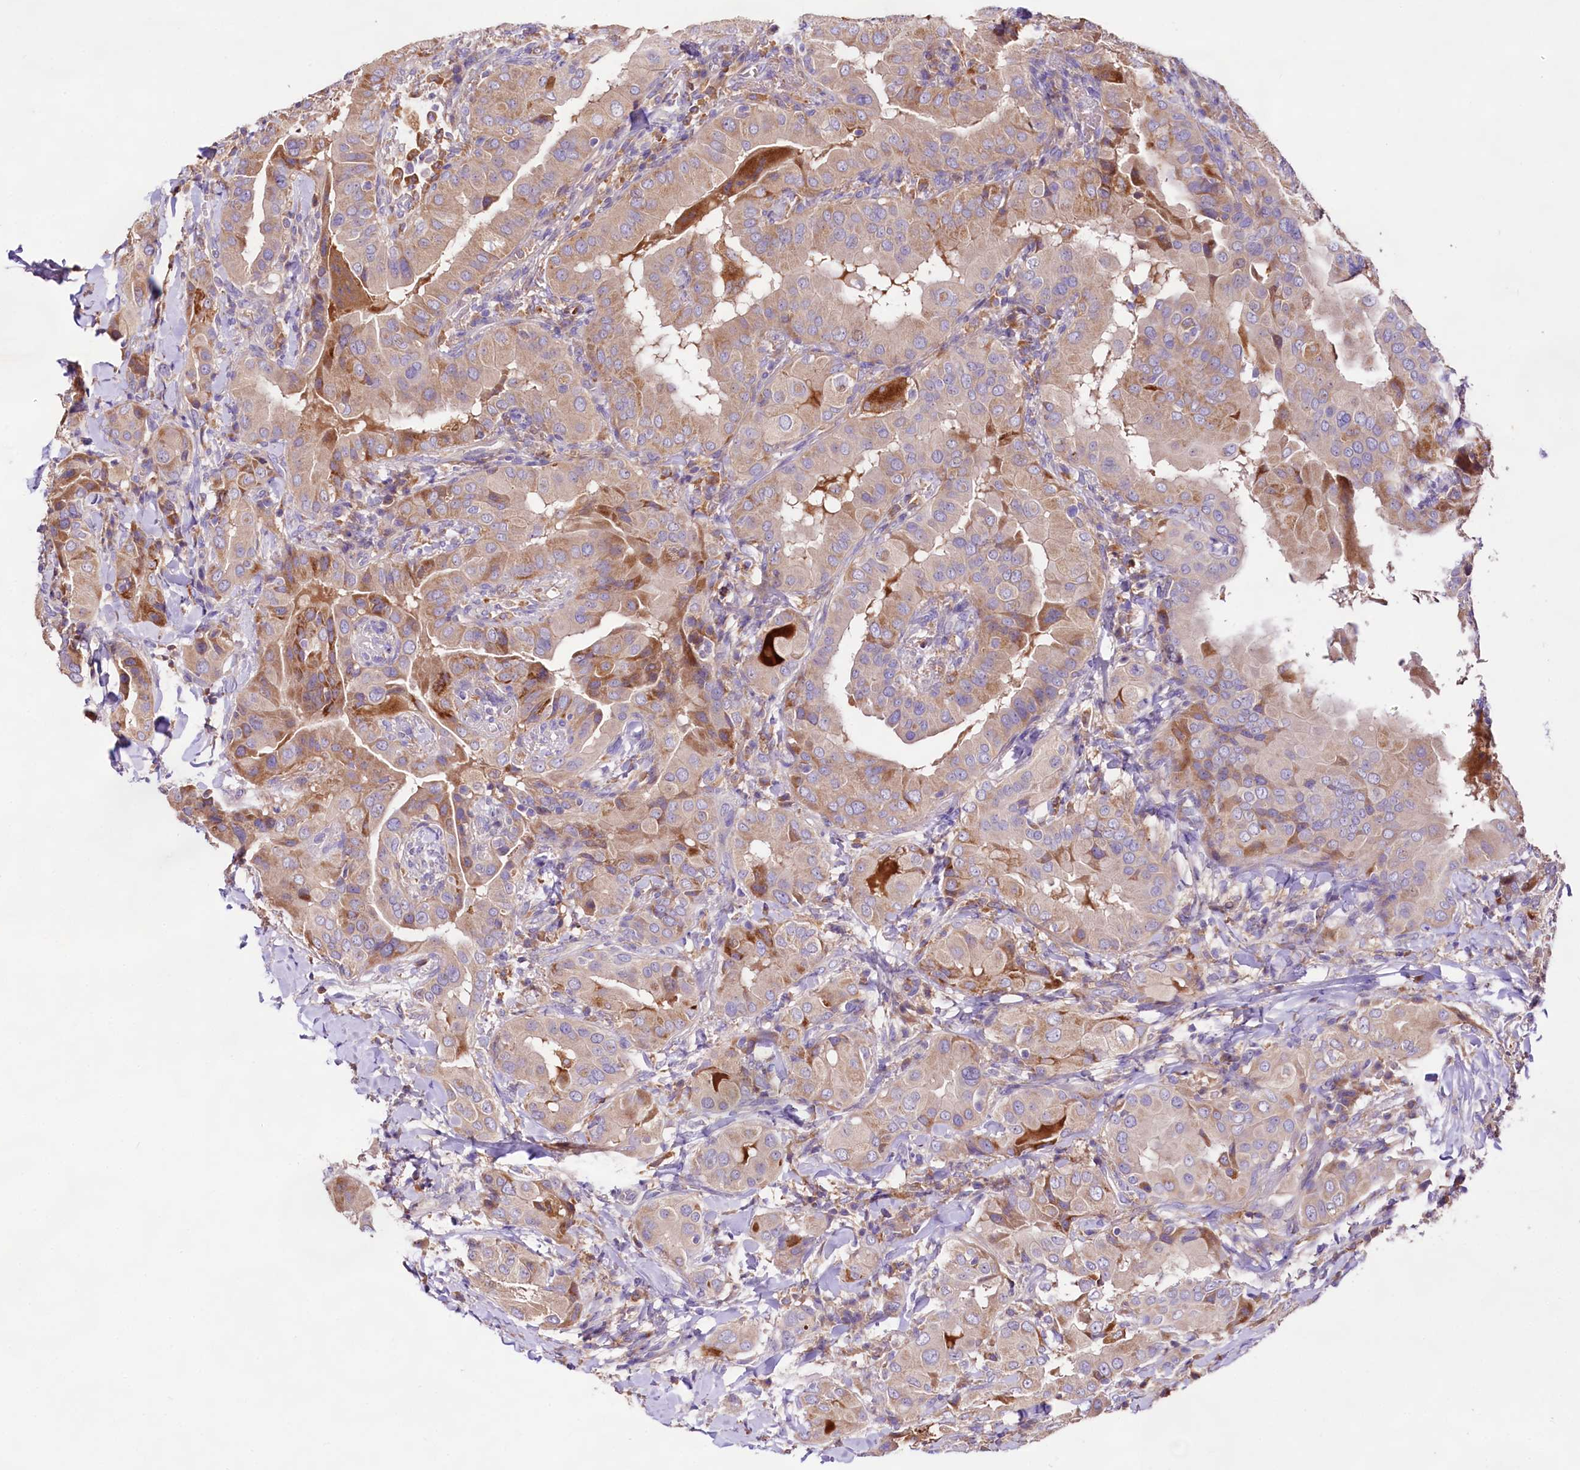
{"staining": {"intensity": "moderate", "quantity": "<25%", "location": "cytoplasmic/membranous"}, "tissue": "thyroid cancer", "cell_type": "Tumor cells", "image_type": "cancer", "snomed": [{"axis": "morphology", "description": "Papillary adenocarcinoma, NOS"}, {"axis": "topography", "description": "Thyroid gland"}], "caption": "Thyroid papillary adenocarcinoma stained with DAB immunohistochemistry (IHC) demonstrates low levels of moderate cytoplasmic/membranous staining in approximately <25% of tumor cells.", "gene": "DMXL2", "patient": {"sex": "male", "age": 33}}